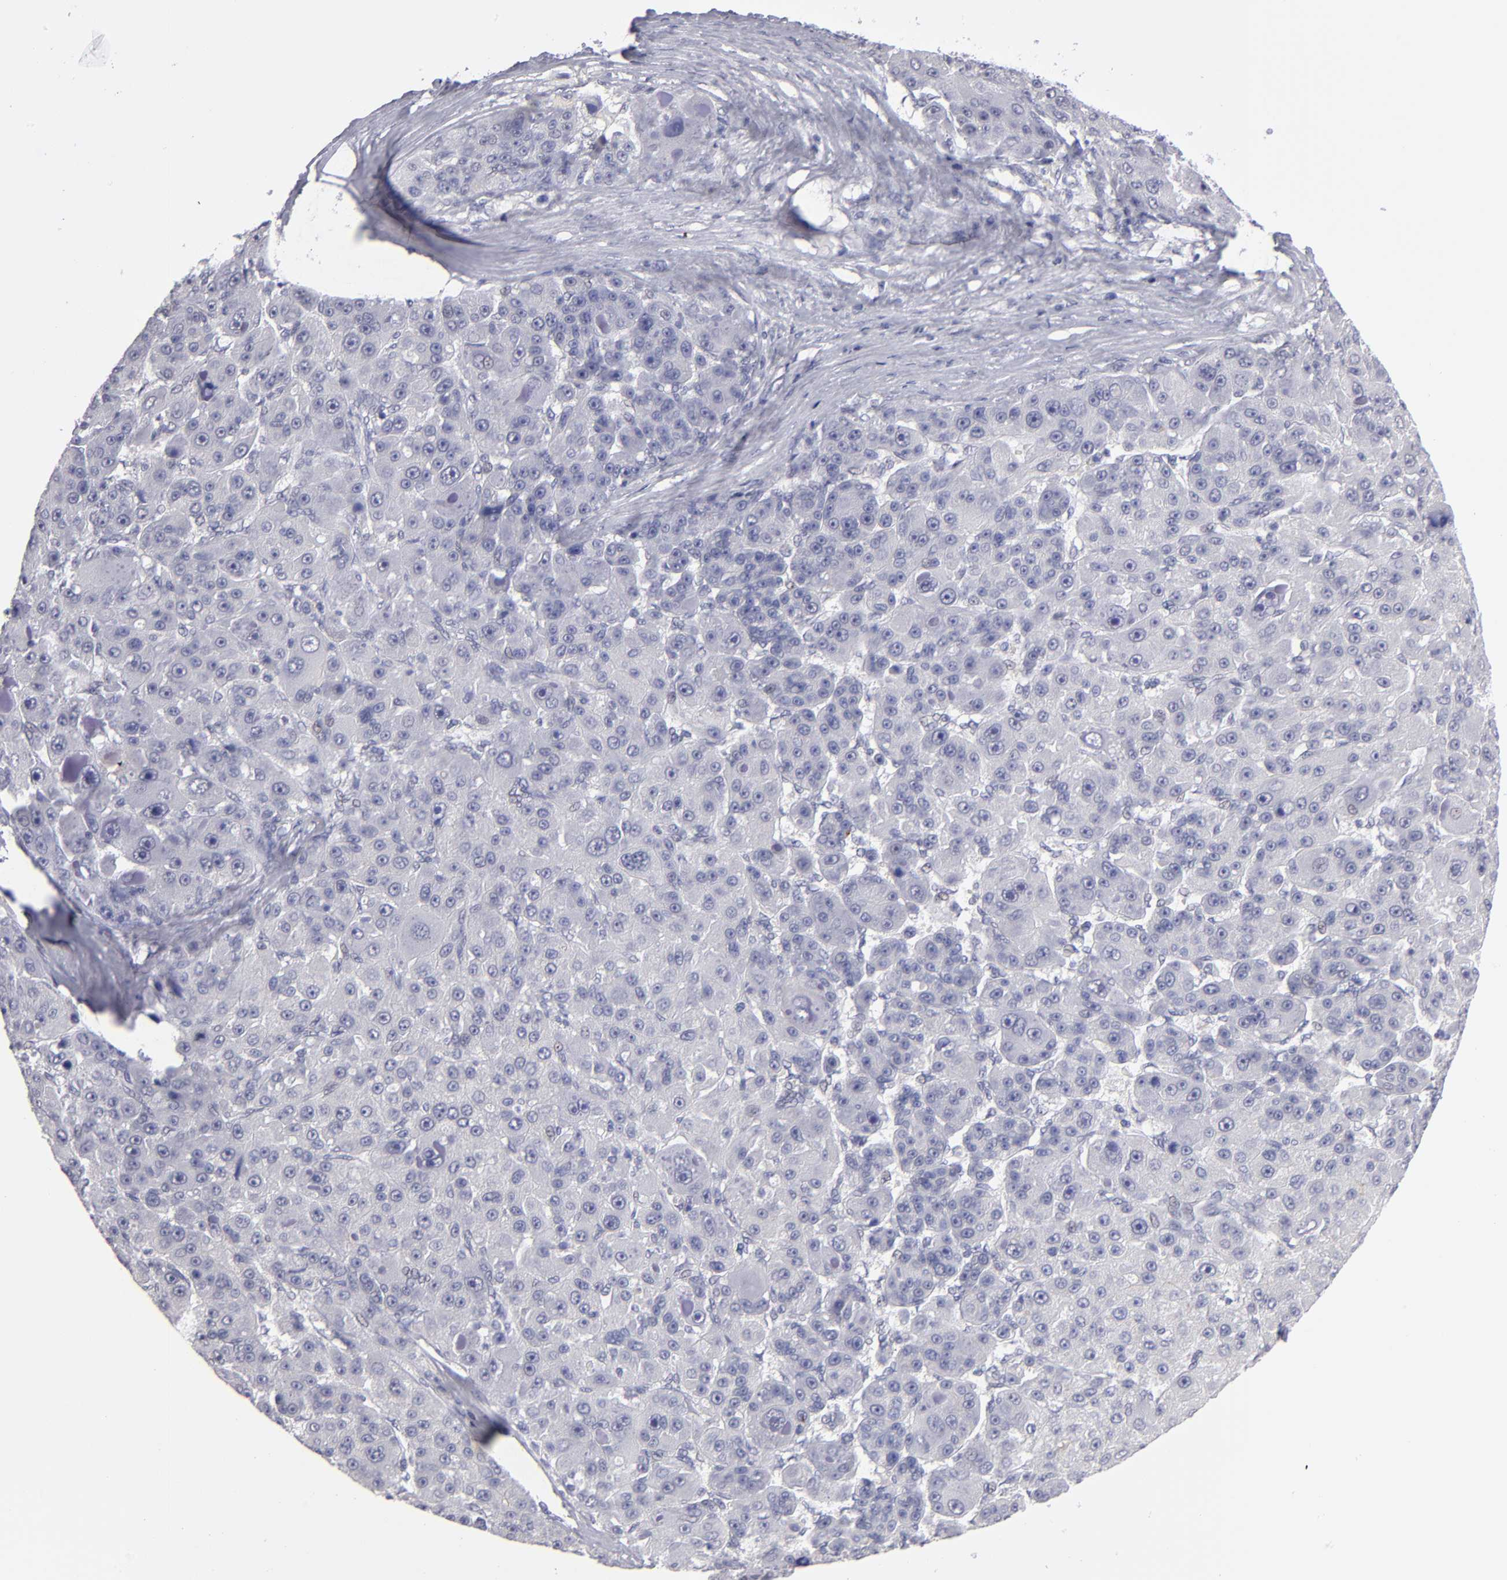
{"staining": {"intensity": "negative", "quantity": "none", "location": "none"}, "tissue": "liver cancer", "cell_type": "Tumor cells", "image_type": "cancer", "snomed": [{"axis": "morphology", "description": "Carcinoma, Hepatocellular, NOS"}, {"axis": "topography", "description": "Liver"}], "caption": "Tumor cells are negative for protein expression in human liver cancer.", "gene": "TEX11", "patient": {"sex": "male", "age": 76}}